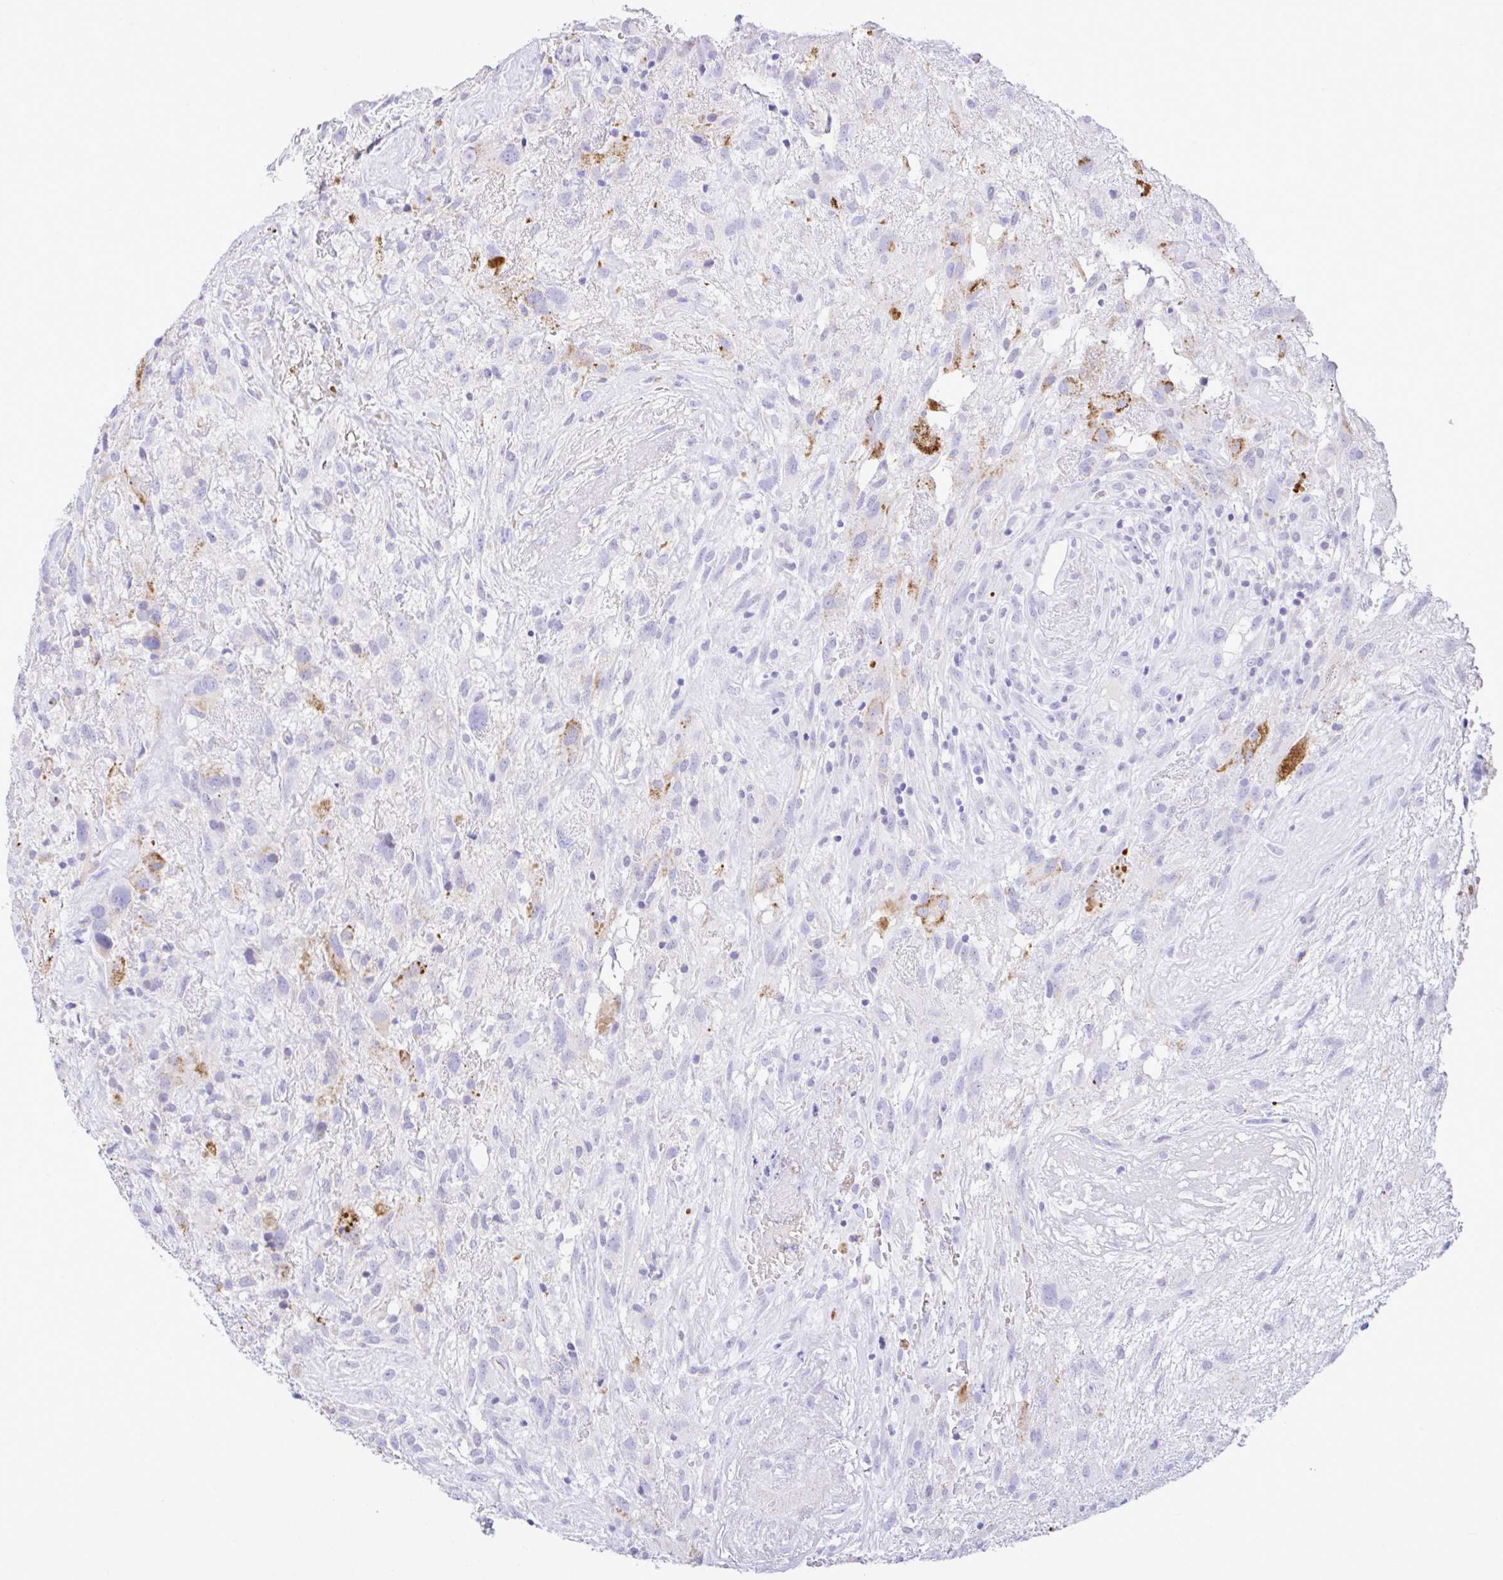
{"staining": {"intensity": "negative", "quantity": "none", "location": "none"}, "tissue": "glioma", "cell_type": "Tumor cells", "image_type": "cancer", "snomed": [{"axis": "morphology", "description": "Glioma, malignant, High grade"}, {"axis": "topography", "description": "Brain"}], "caption": "Tumor cells show no significant protein positivity in glioma.", "gene": "ZNF221", "patient": {"sex": "male", "age": 46}}